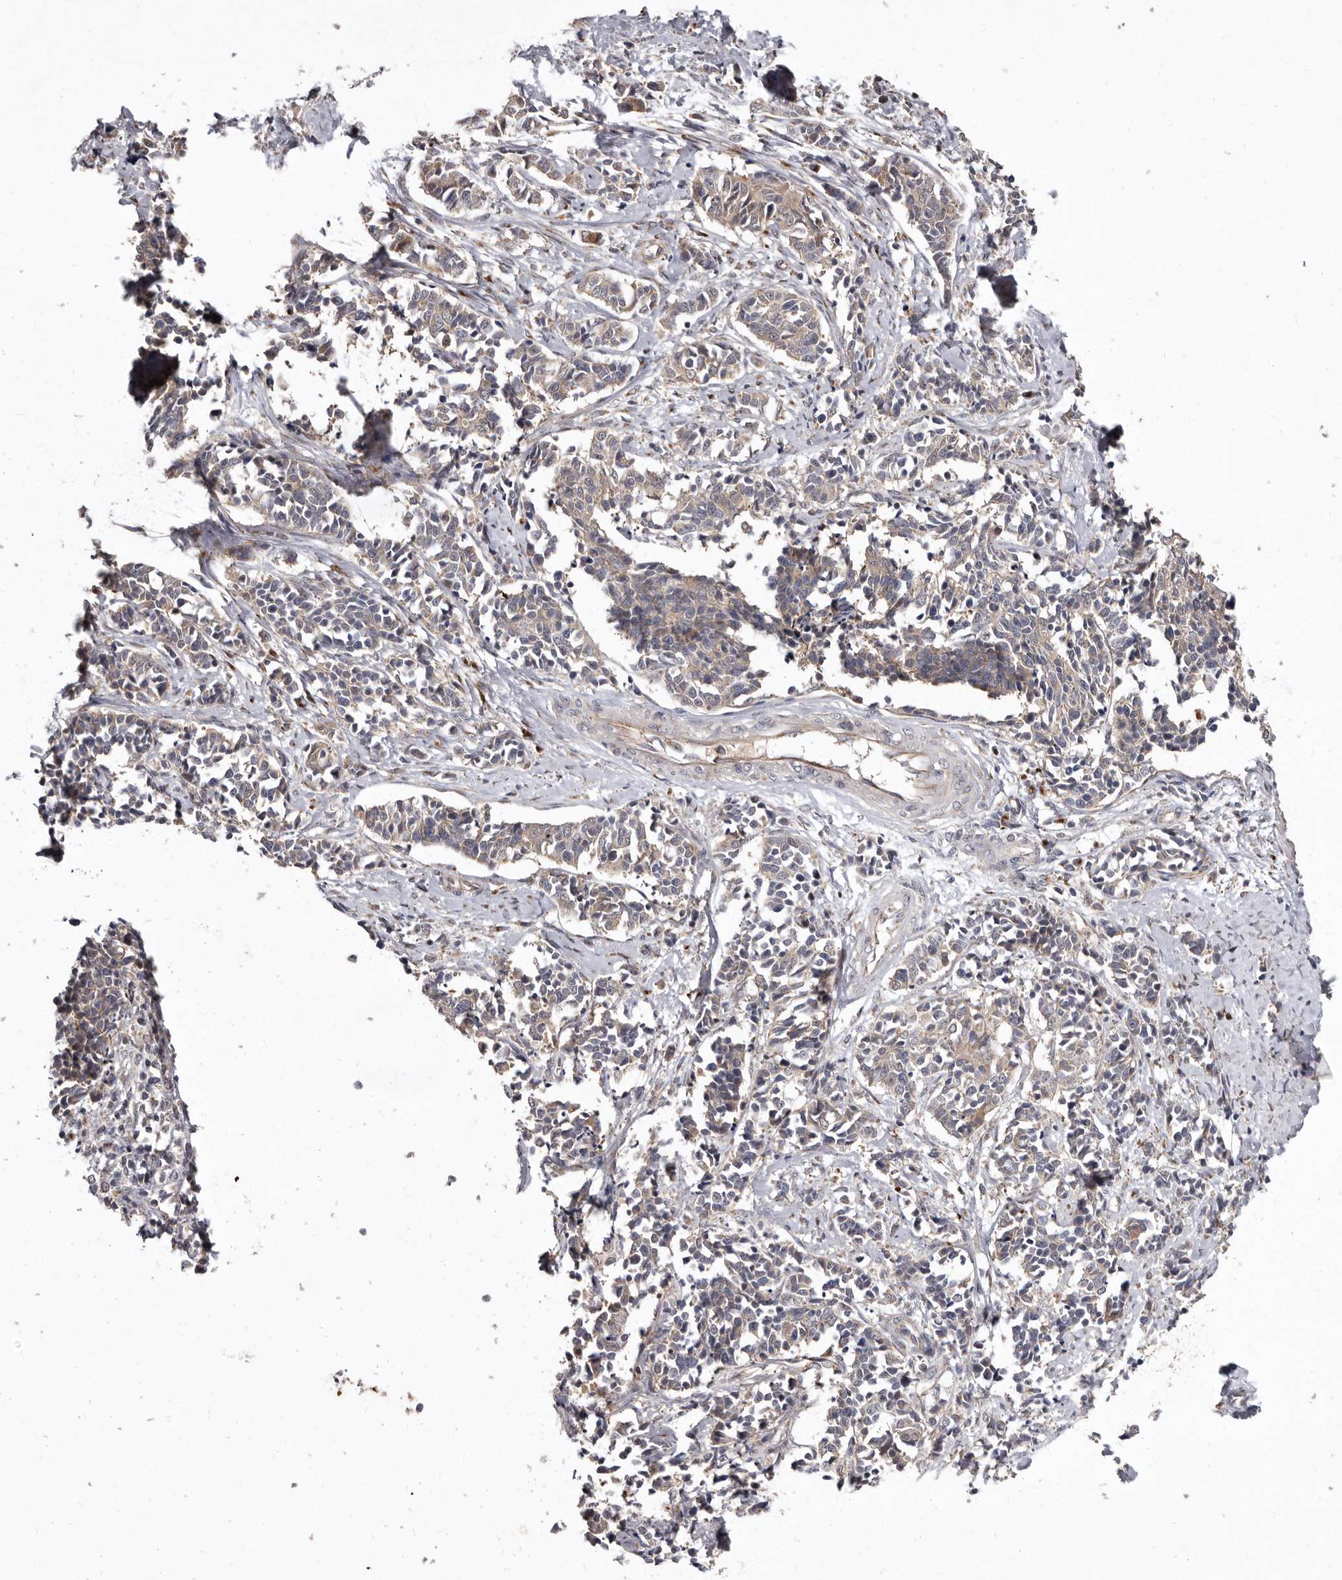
{"staining": {"intensity": "weak", "quantity": "<25%", "location": "cytoplasmic/membranous"}, "tissue": "cervical cancer", "cell_type": "Tumor cells", "image_type": "cancer", "snomed": [{"axis": "morphology", "description": "Normal tissue, NOS"}, {"axis": "morphology", "description": "Squamous cell carcinoma, NOS"}, {"axis": "topography", "description": "Cervix"}], "caption": "Micrograph shows no protein positivity in tumor cells of cervical cancer (squamous cell carcinoma) tissue. The staining was performed using DAB to visualize the protein expression in brown, while the nuclei were stained in blue with hematoxylin (Magnification: 20x).", "gene": "FLAD1", "patient": {"sex": "female", "age": 35}}